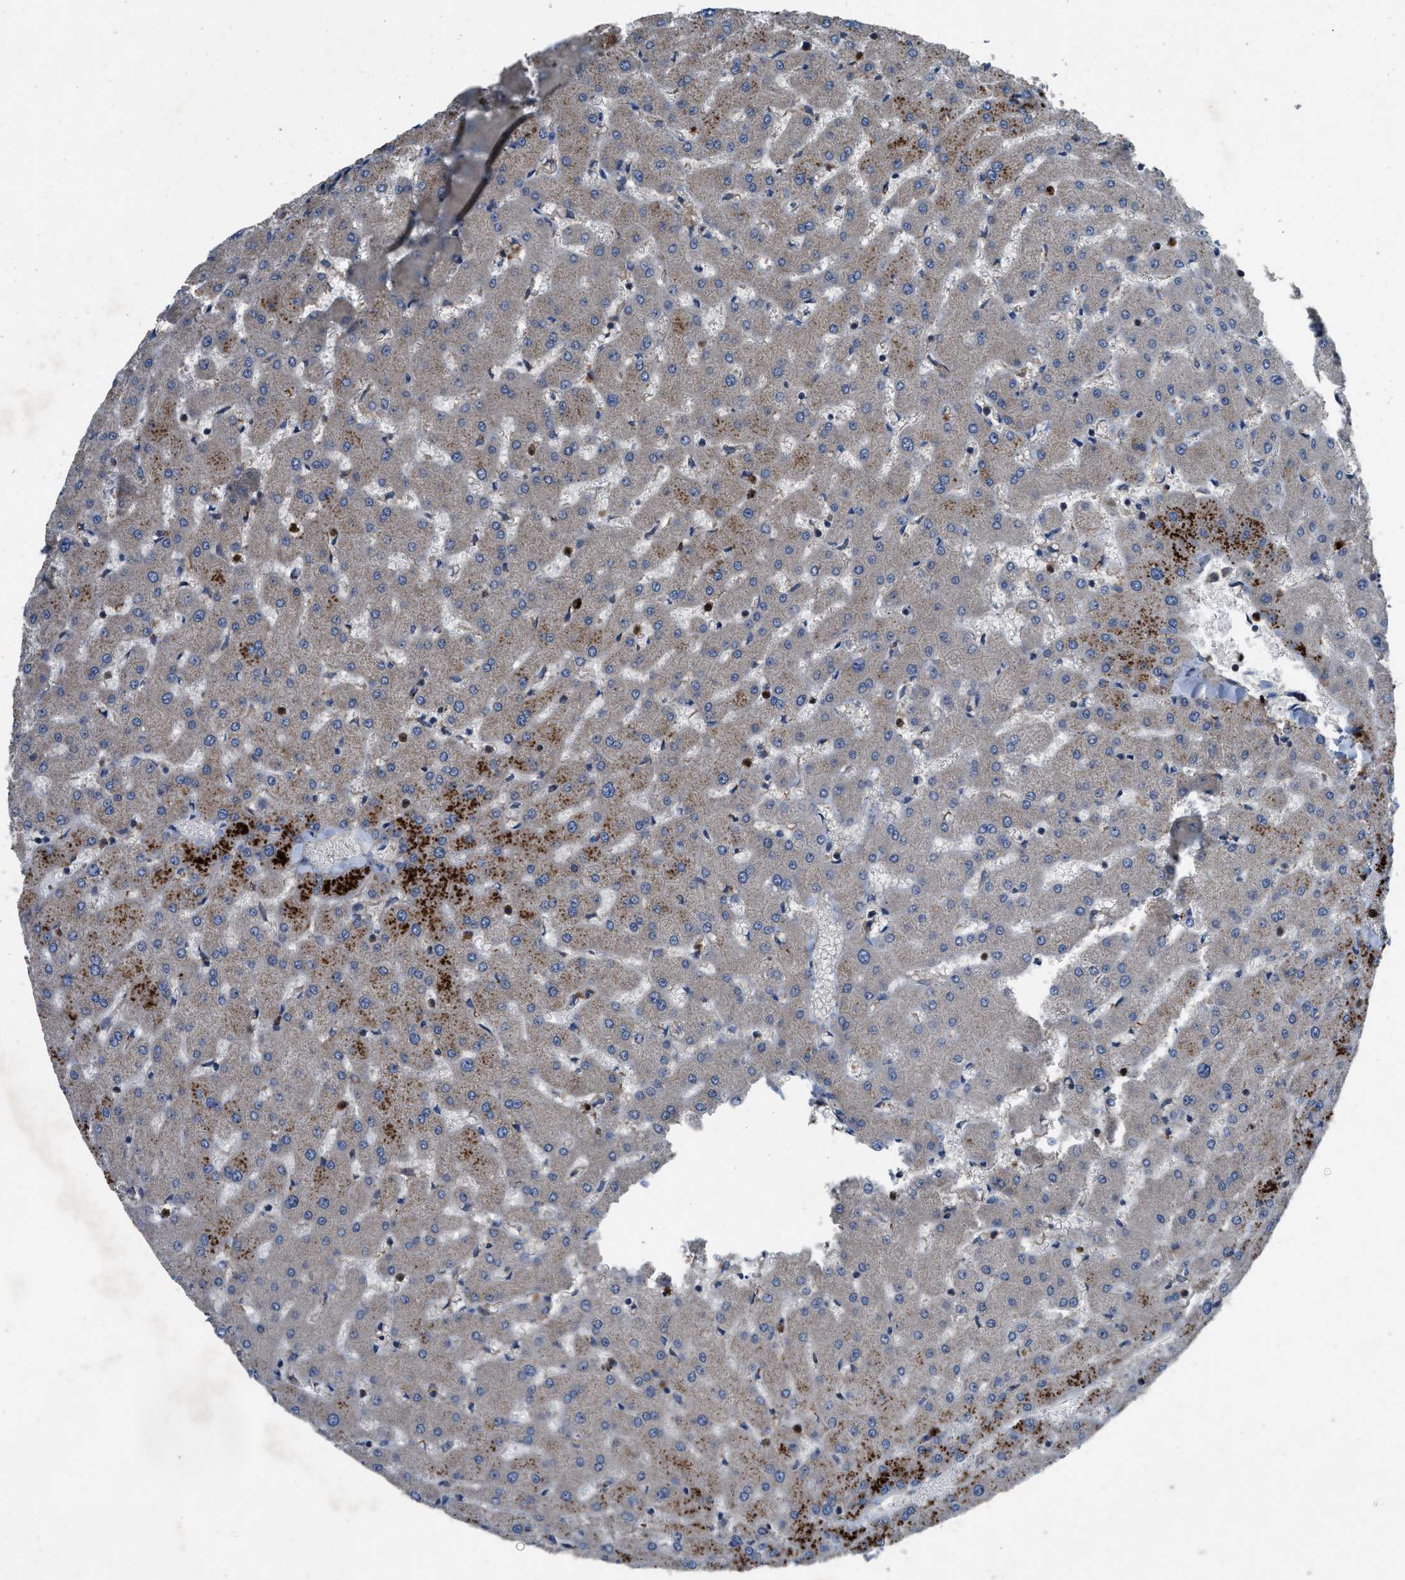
{"staining": {"intensity": "moderate", "quantity": ">75%", "location": "cytoplasmic/membranous"}, "tissue": "liver", "cell_type": "Cholangiocytes", "image_type": "normal", "snomed": [{"axis": "morphology", "description": "Normal tissue, NOS"}, {"axis": "topography", "description": "Liver"}], "caption": "Moderate cytoplasmic/membranous protein positivity is identified in approximately >75% of cholangiocytes in liver.", "gene": "USP25", "patient": {"sex": "female", "age": 63}}